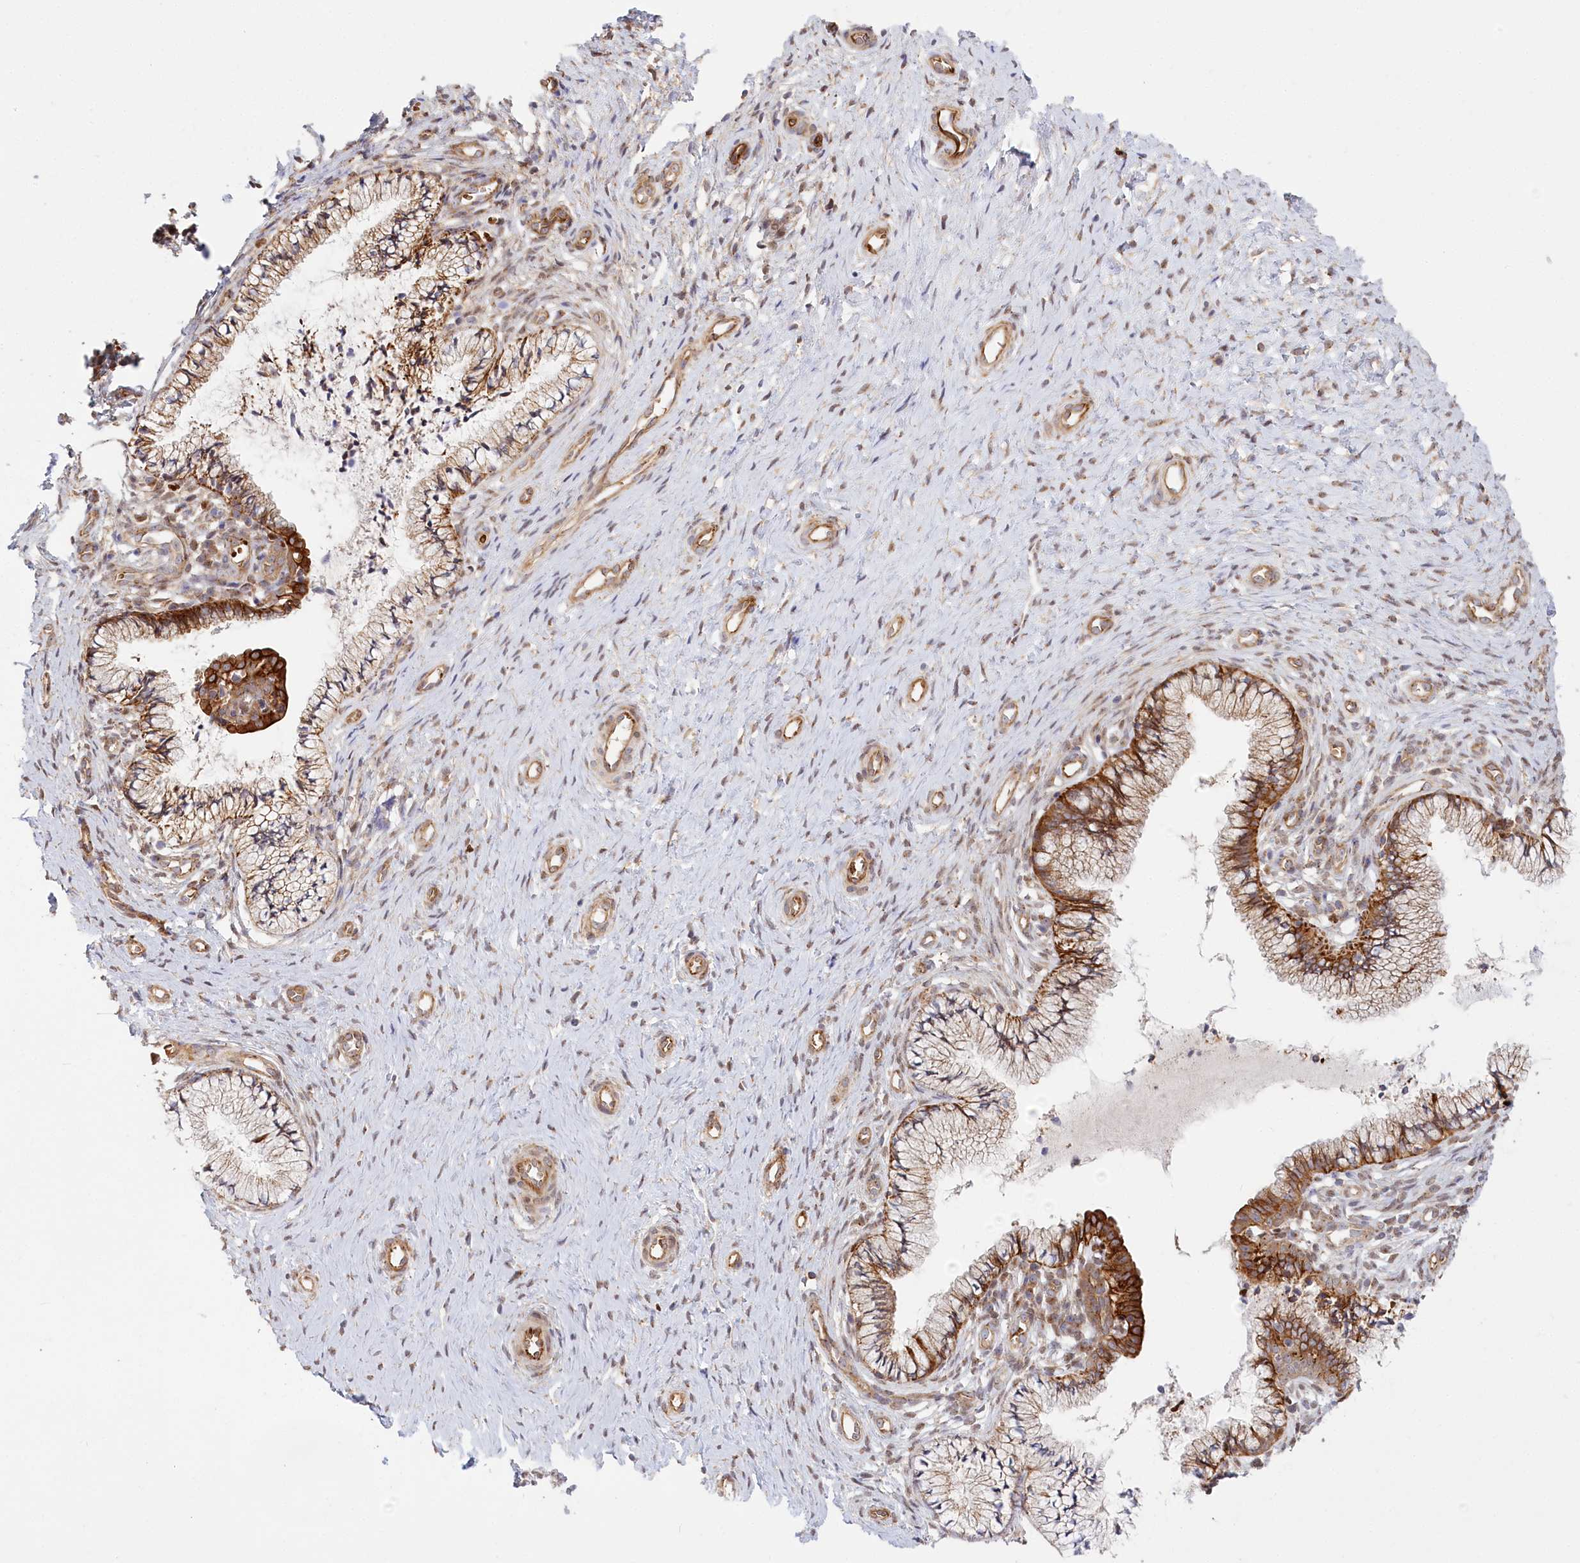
{"staining": {"intensity": "strong", "quantity": "25%-75%", "location": "cytoplasmic/membranous"}, "tissue": "cervix", "cell_type": "Glandular cells", "image_type": "normal", "snomed": [{"axis": "morphology", "description": "Normal tissue, NOS"}, {"axis": "topography", "description": "Cervix"}], "caption": "A brown stain highlights strong cytoplasmic/membranous positivity of a protein in glandular cells of normal cervix.", "gene": "COMMD3", "patient": {"sex": "female", "age": 36}}